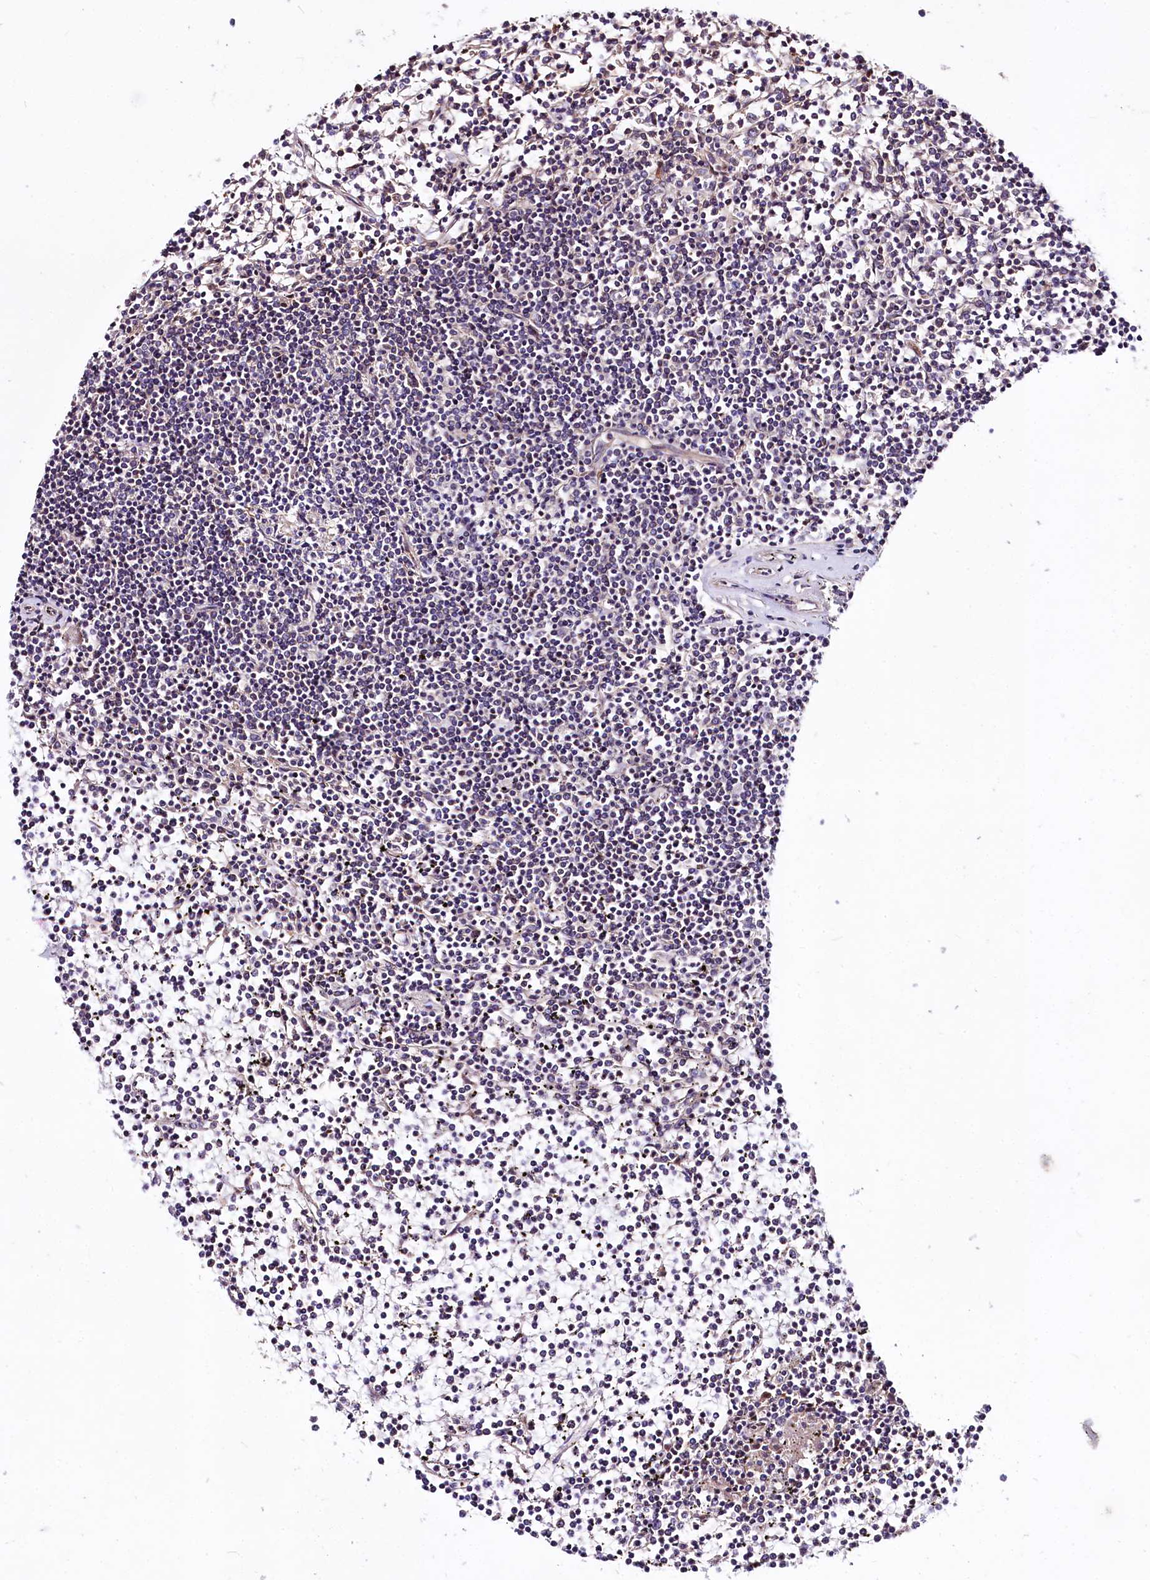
{"staining": {"intensity": "negative", "quantity": "none", "location": "none"}, "tissue": "lymphoma", "cell_type": "Tumor cells", "image_type": "cancer", "snomed": [{"axis": "morphology", "description": "Malignant lymphoma, non-Hodgkin's type, Low grade"}, {"axis": "topography", "description": "Spleen"}], "caption": "This histopathology image is of low-grade malignant lymphoma, non-Hodgkin's type stained with IHC to label a protein in brown with the nuclei are counter-stained blue. There is no positivity in tumor cells.", "gene": "FCHSD2", "patient": {"sex": "female", "age": 19}}